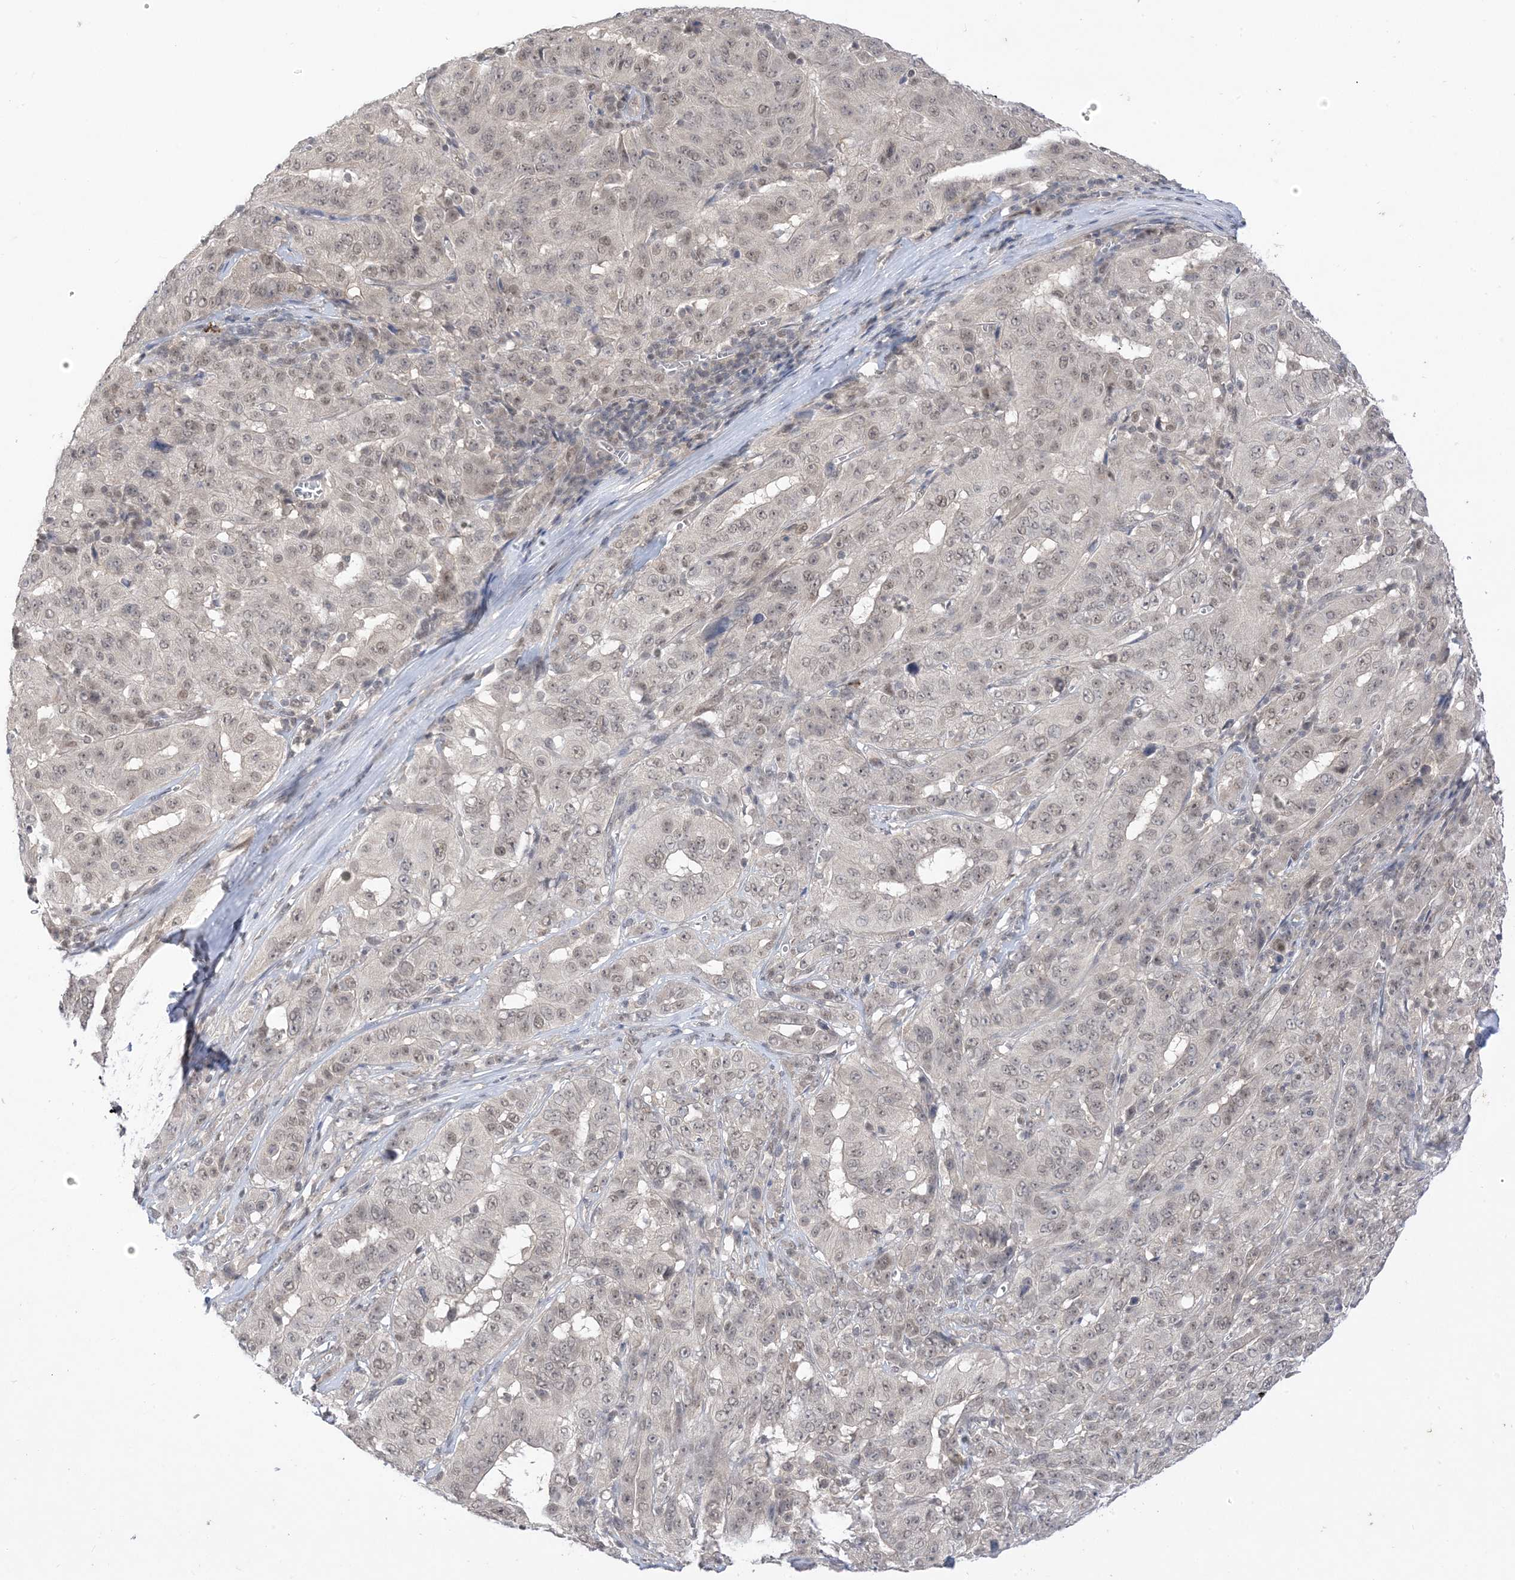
{"staining": {"intensity": "weak", "quantity": "25%-75%", "location": "nuclear"}, "tissue": "pancreatic cancer", "cell_type": "Tumor cells", "image_type": "cancer", "snomed": [{"axis": "morphology", "description": "Adenocarcinoma, NOS"}, {"axis": "topography", "description": "Pancreas"}], "caption": "Pancreatic adenocarcinoma stained with DAB immunohistochemistry (IHC) reveals low levels of weak nuclear staining in approximately 25%-75% of tumor cells.", "gene": "RANBP9", "patient": {"sex": "male", "age": 63}}